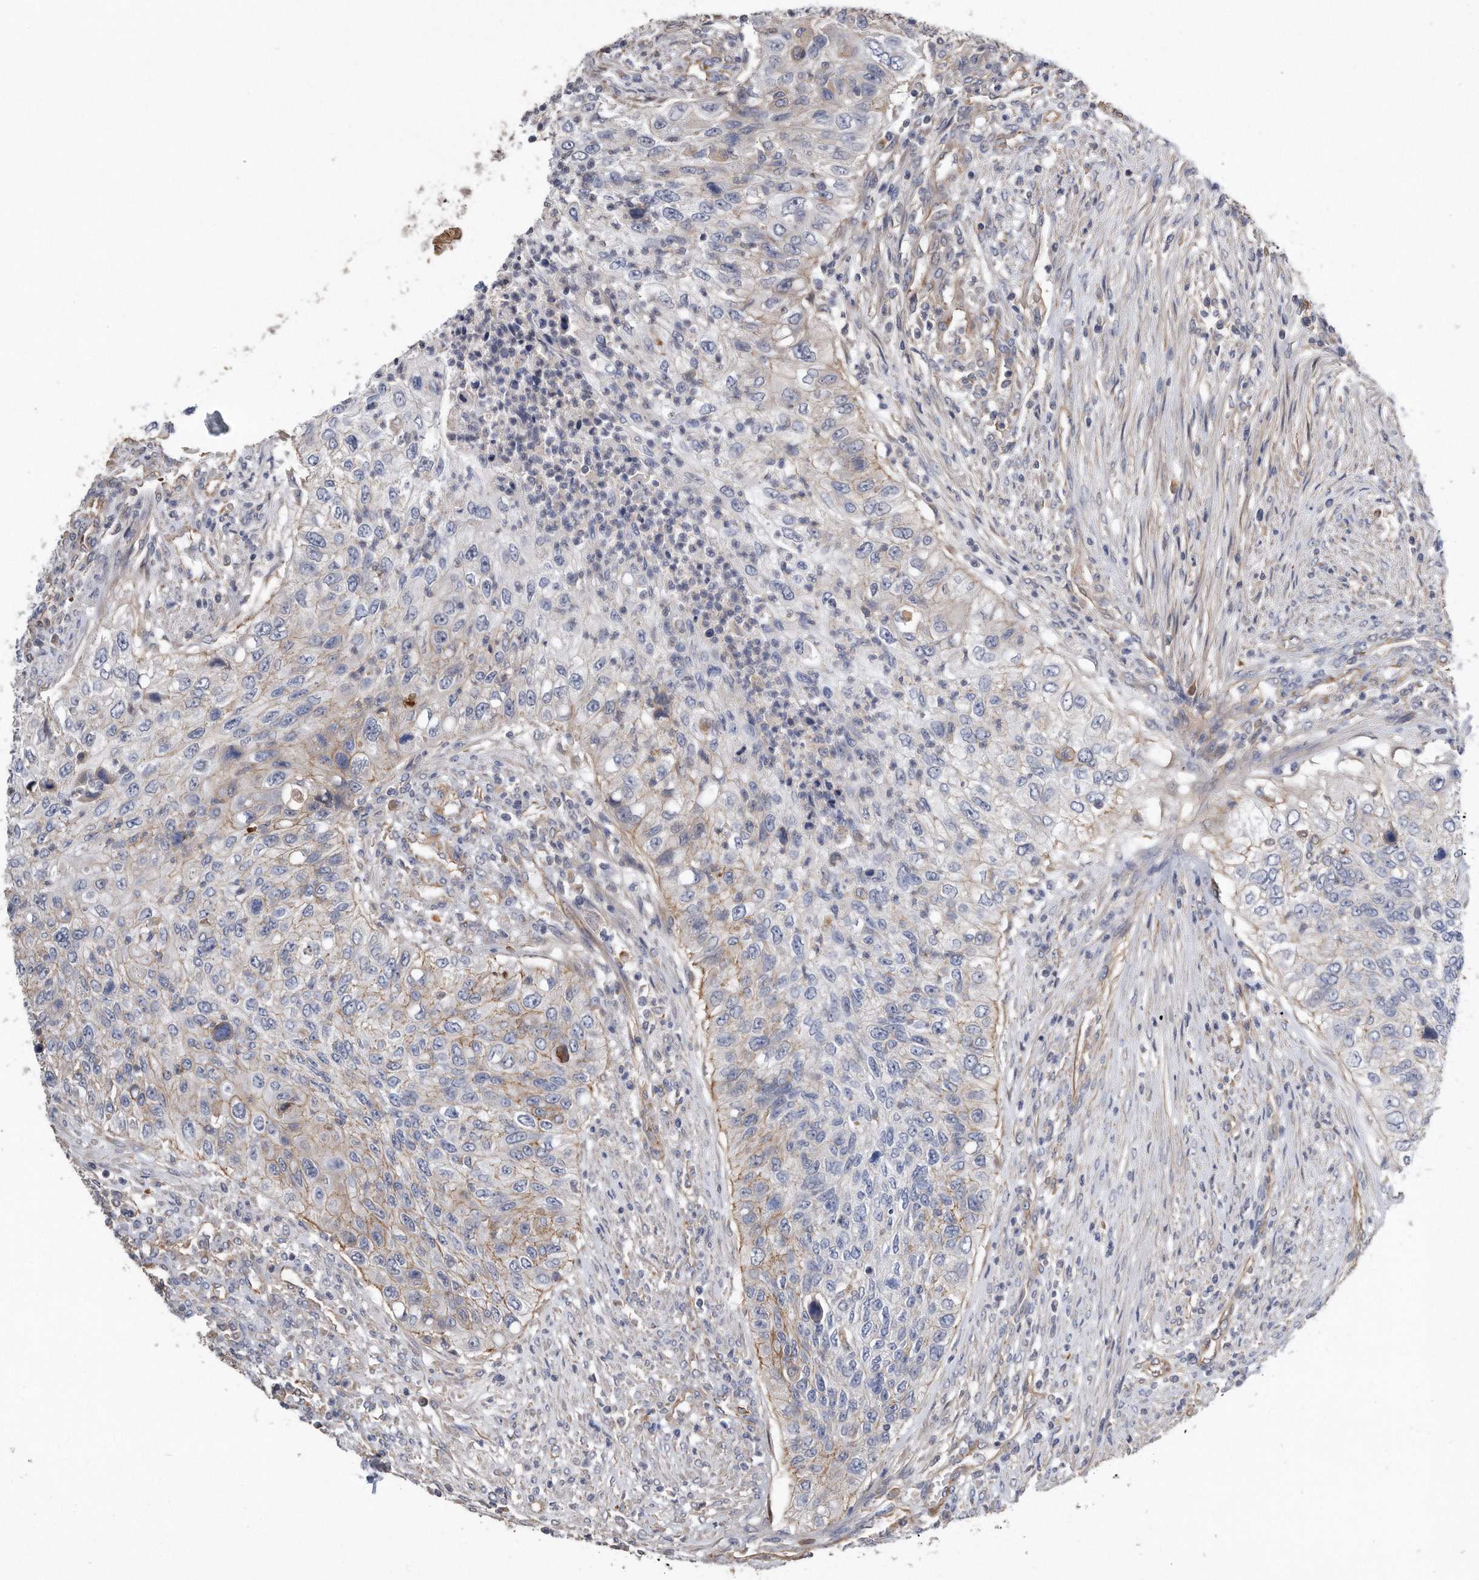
{"staining": {"intensity": "weak", "quantity": "<25%", "location": "cytoplasmic/membranous"}, "tissue": "urothelial cancer", "cell_type": "Tumor cells", "image_type": "cancer", "snomed": [{"axis": "morphology", "description": "Urothelial carcinoma, High grade"}, {"axis": "topography", "description": "Urinary bladder"}], "caption": "High magnification brightfield microscopy of urothelial cancer stained with DAB (3,3'-diaminobenzidine) (brown) and counterstained with hematoxylin (blue): tumor cells show no significant staining.", "gene": "GPC1", "patient": {"sex": "female", "age": 60}}